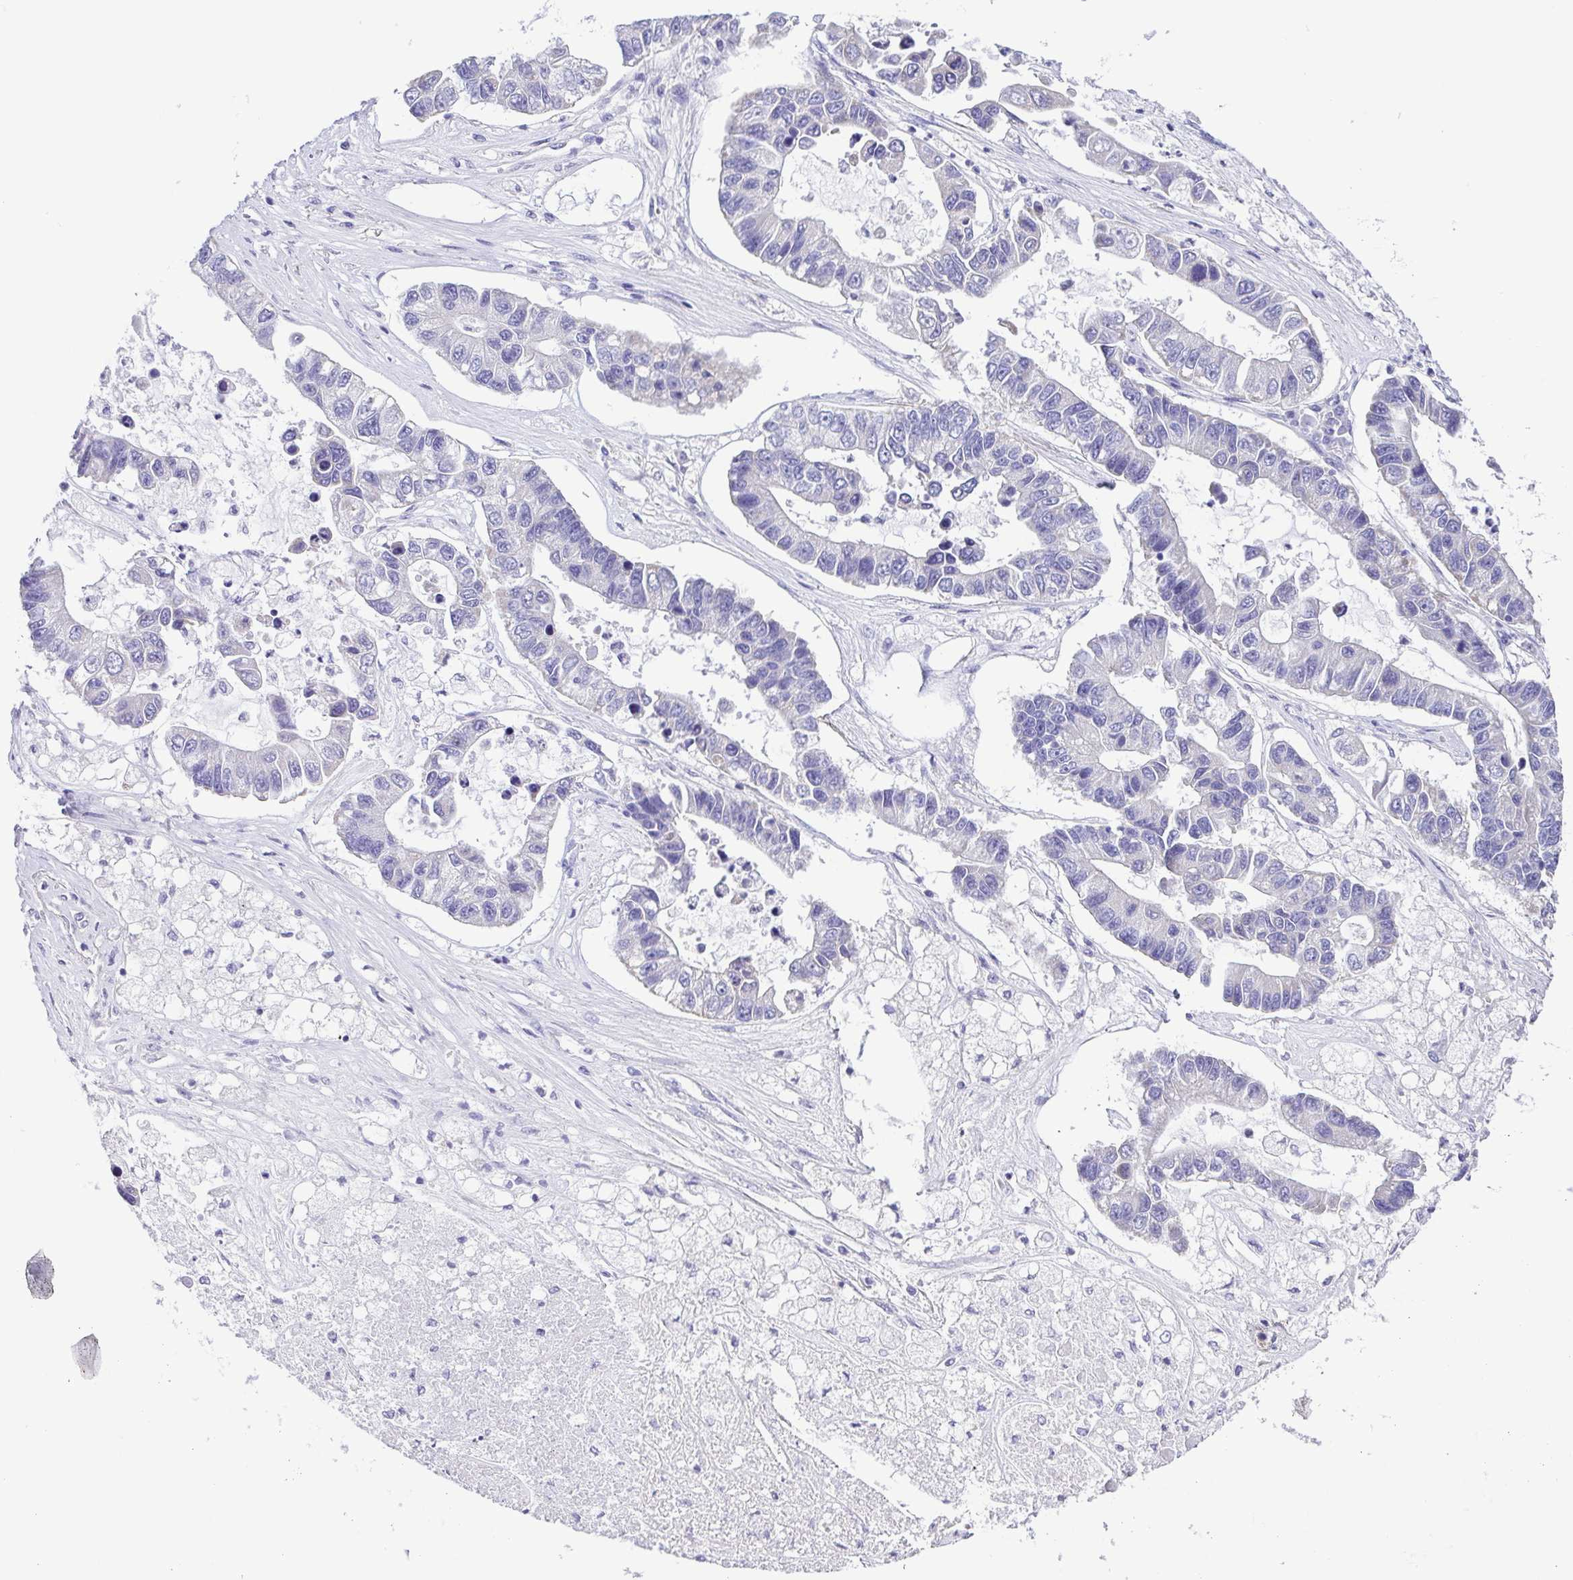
{"staining": {"intensity": "negative", "quantity": "none", "location": "none"}, "tissue": "lung cancer", "cell_type": "Tumor cells", "image_type": "cancer", "snomed": [{"axis": "morphology", "description": "Adenocarcinoma, NOS"}, {"axis": "topography", "description": "Bronchus"}, {"axis": "topography", "description": "Lung"}], "caption": "Human adenocarcinoma (lung) stained for a protein using immunohistochemistry demonstrates no expression in tumor cells.", "gene": "CD72", "patient": {"sex": "female", "age": 51}}